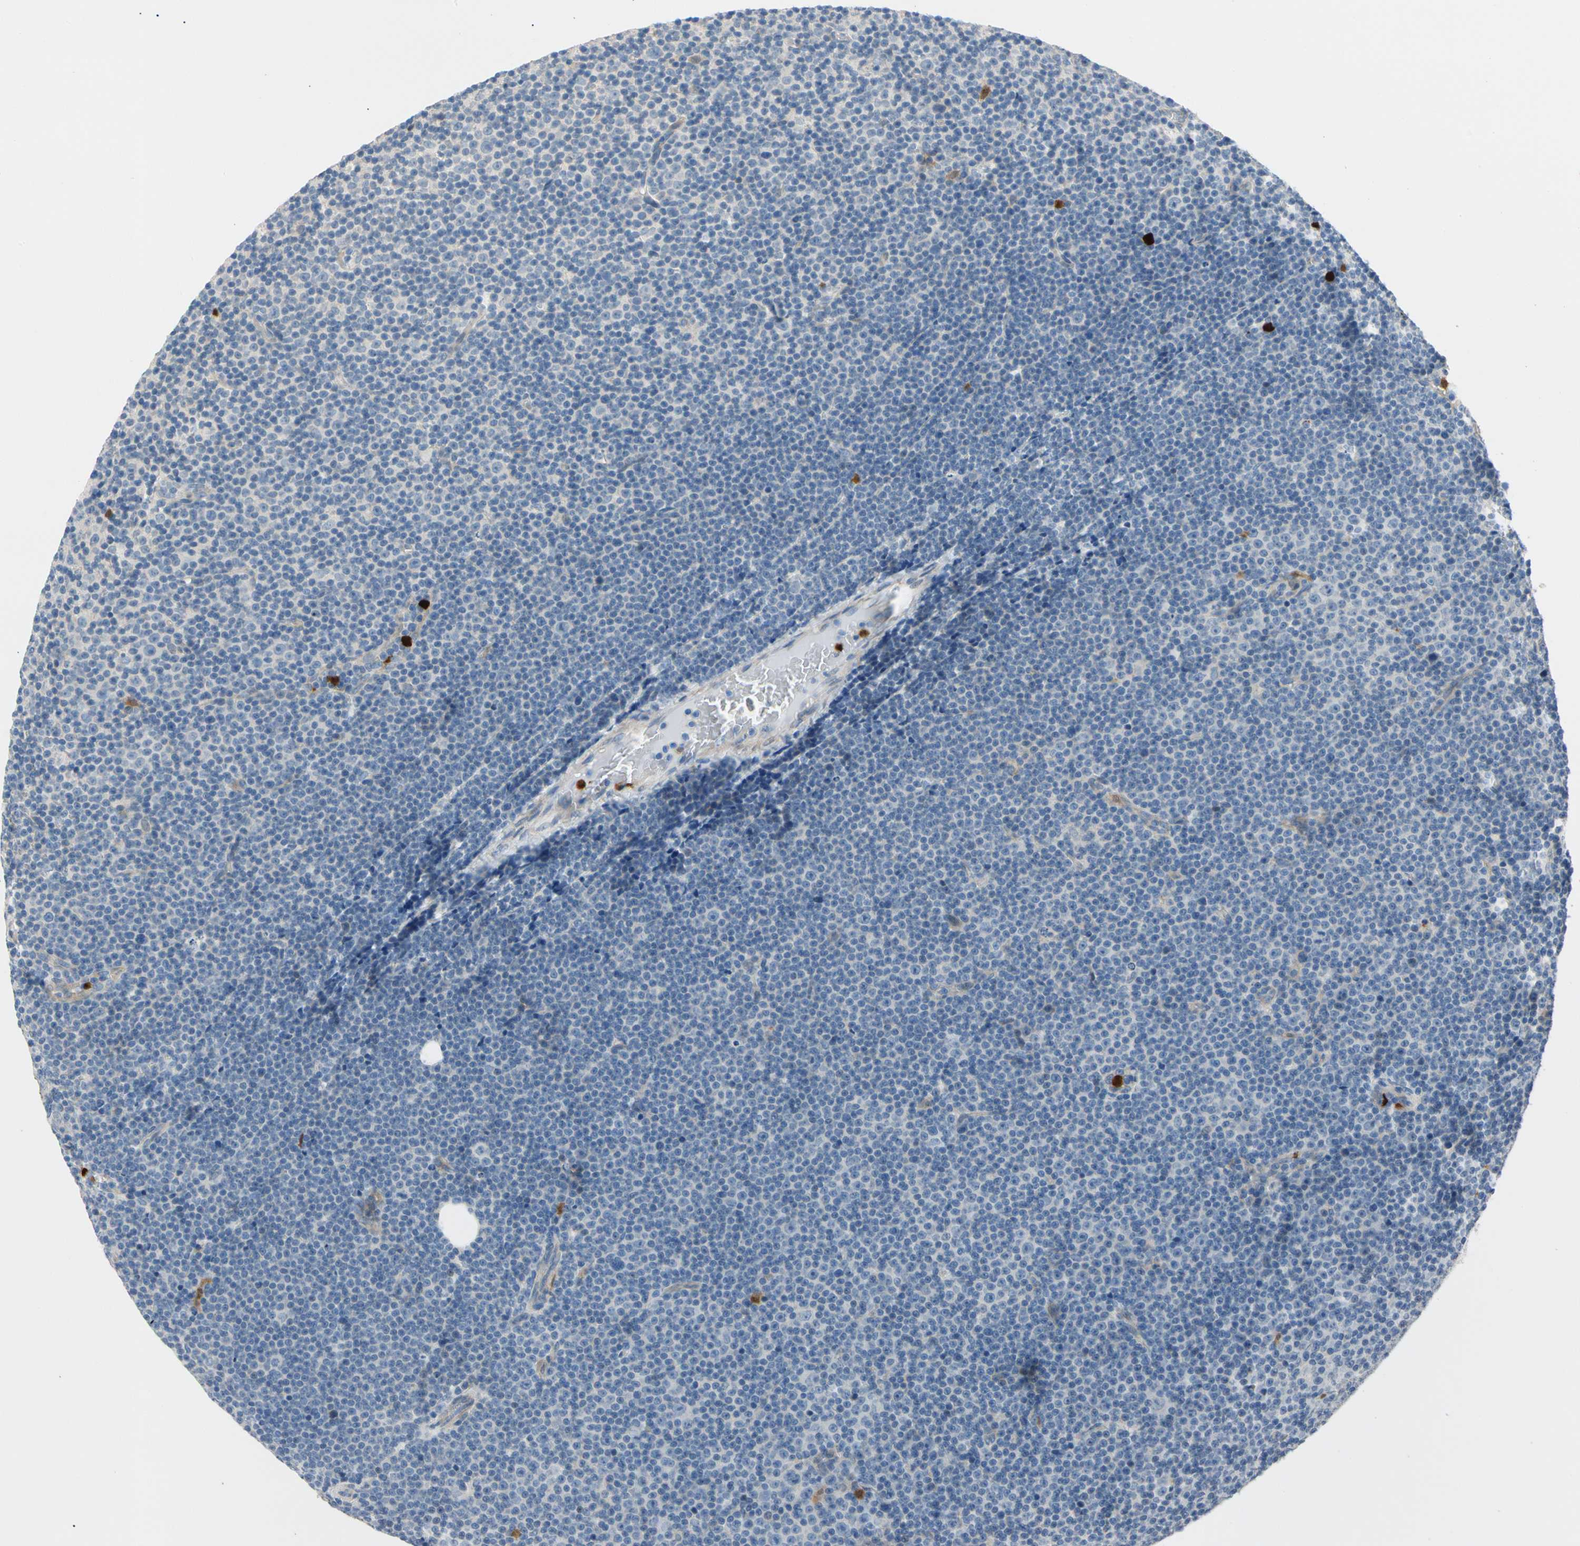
{"staining": {"intensity": "negative", "quantity": "none", "location": "none"}, "tissue": "lymphoma", "cell_type": "Tumor cells", "image_type": "cancer", "snomed": [{"axis": "morphology", "description": "Malignant lymphoma, non-Hodgkin's type, Low grade"}, {"axis": "topography", "description": "Lymph node"}], "caption": "High magnification brightfield microscopy of lymphoma stained with DAB (3,3'-diaminobenzidine) (brown) and counterstained with hematoxylin (blue): tumor cells show no significant staining. The staining was performed using DAB to visualize the protein expression in brown, while the nuclei were stained in blue with hematoxylin (Magnification: 20x).", "gene": "TRAF5", "patient": {"sex": "female", "age": 67}}